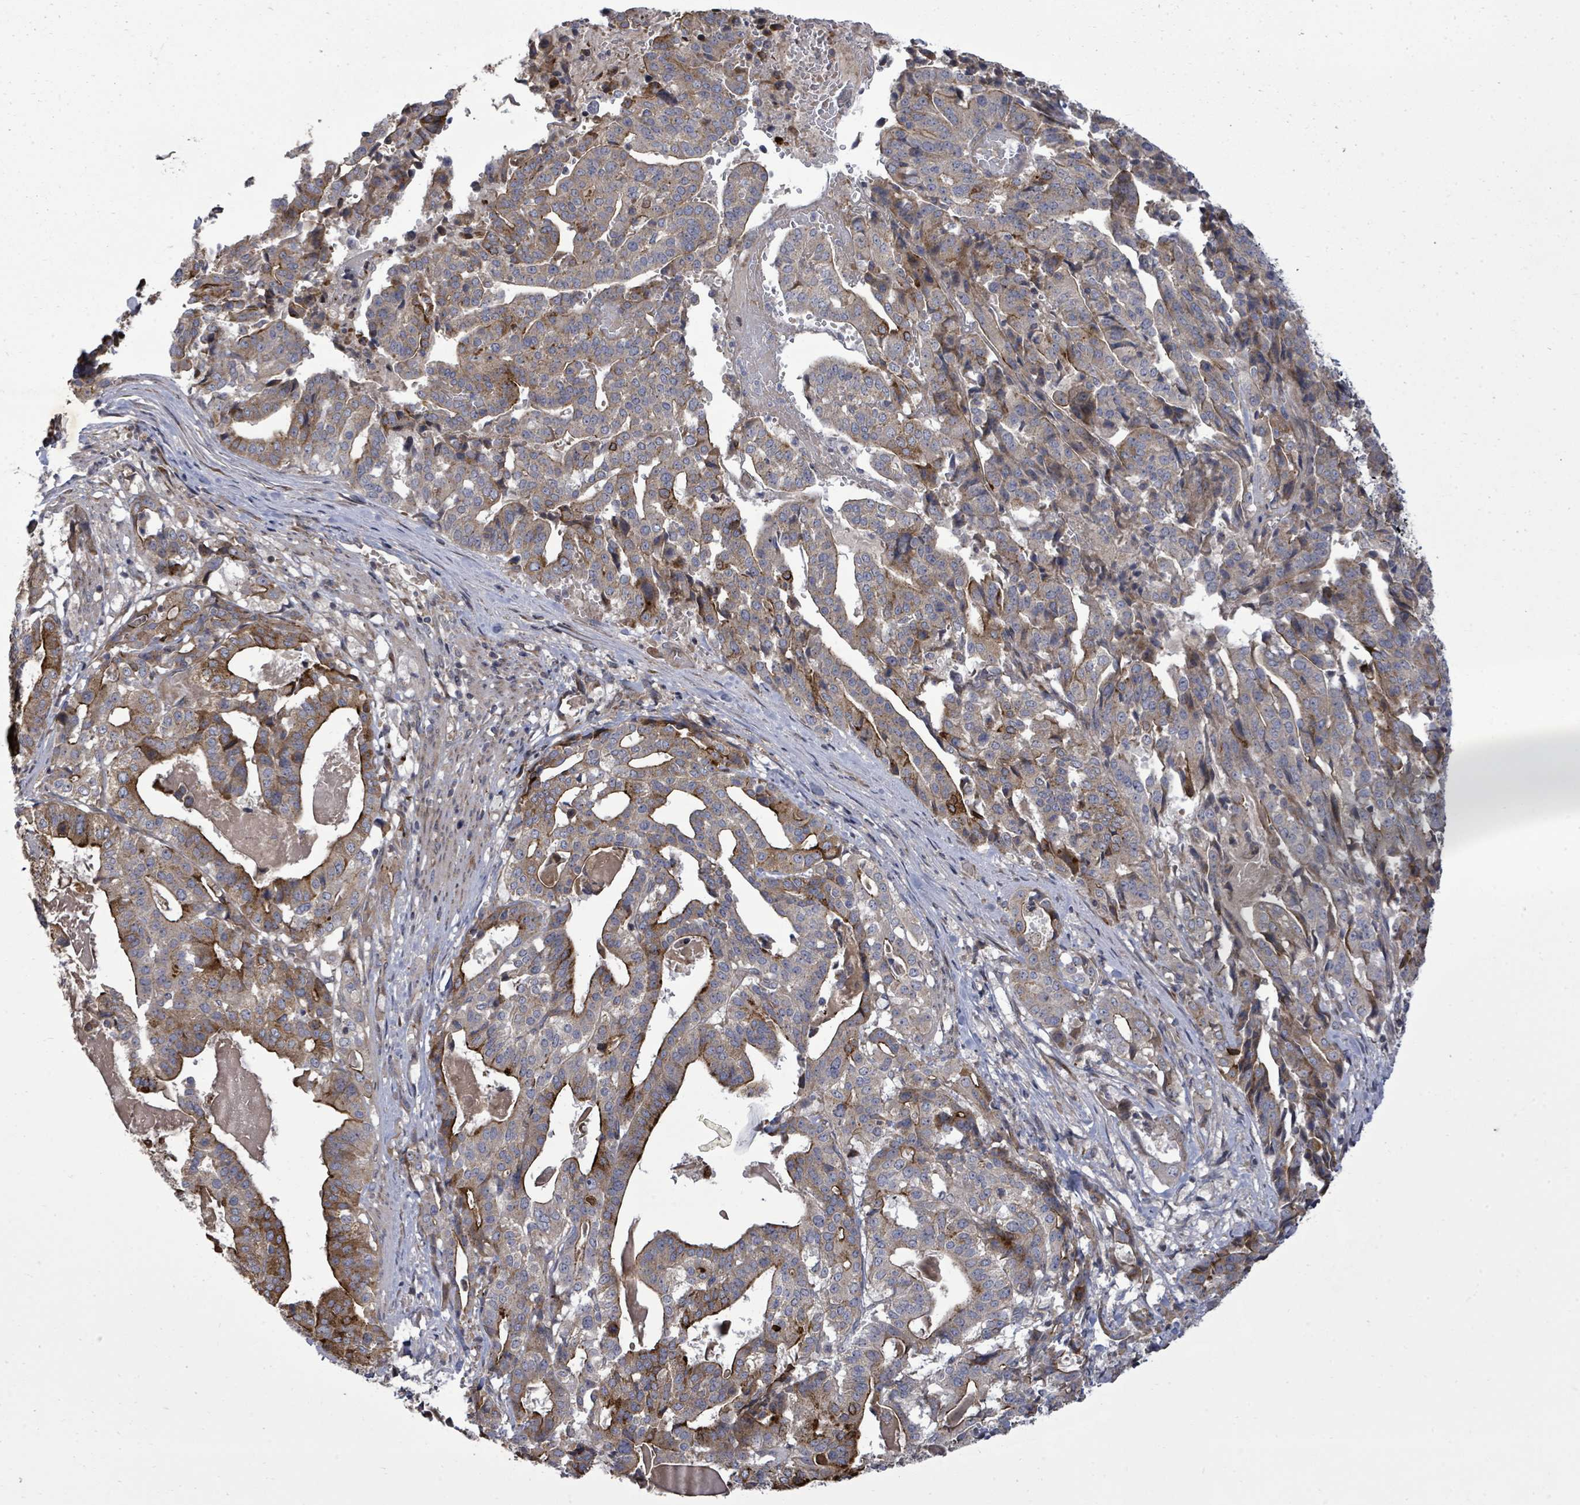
{"staining": {"intensity": "moderate", "quantity": "25%-75%", "location": "cytoplasmic/membranous"}, "tissue": "stomach cancer", "cell_type": "Tumor cells", "image_type": "cancer", "snomed": [{"axis": "morphology", "description": "Adenocarcinoma, NOS"}, {"axis": "topography", "description": "Stomach"}], "caption": "A brown stain labels moderate cytoplasmic/membranous expression of a protein in human stomach adenocarcinoma tumor cells. (DAB (3,3'-diaminobenzidine) IHC, brown staining for protein, blue staining for nuclei).", "gene": "KRTAP27-1", "patient": {"sex": "male", "age": 48}}